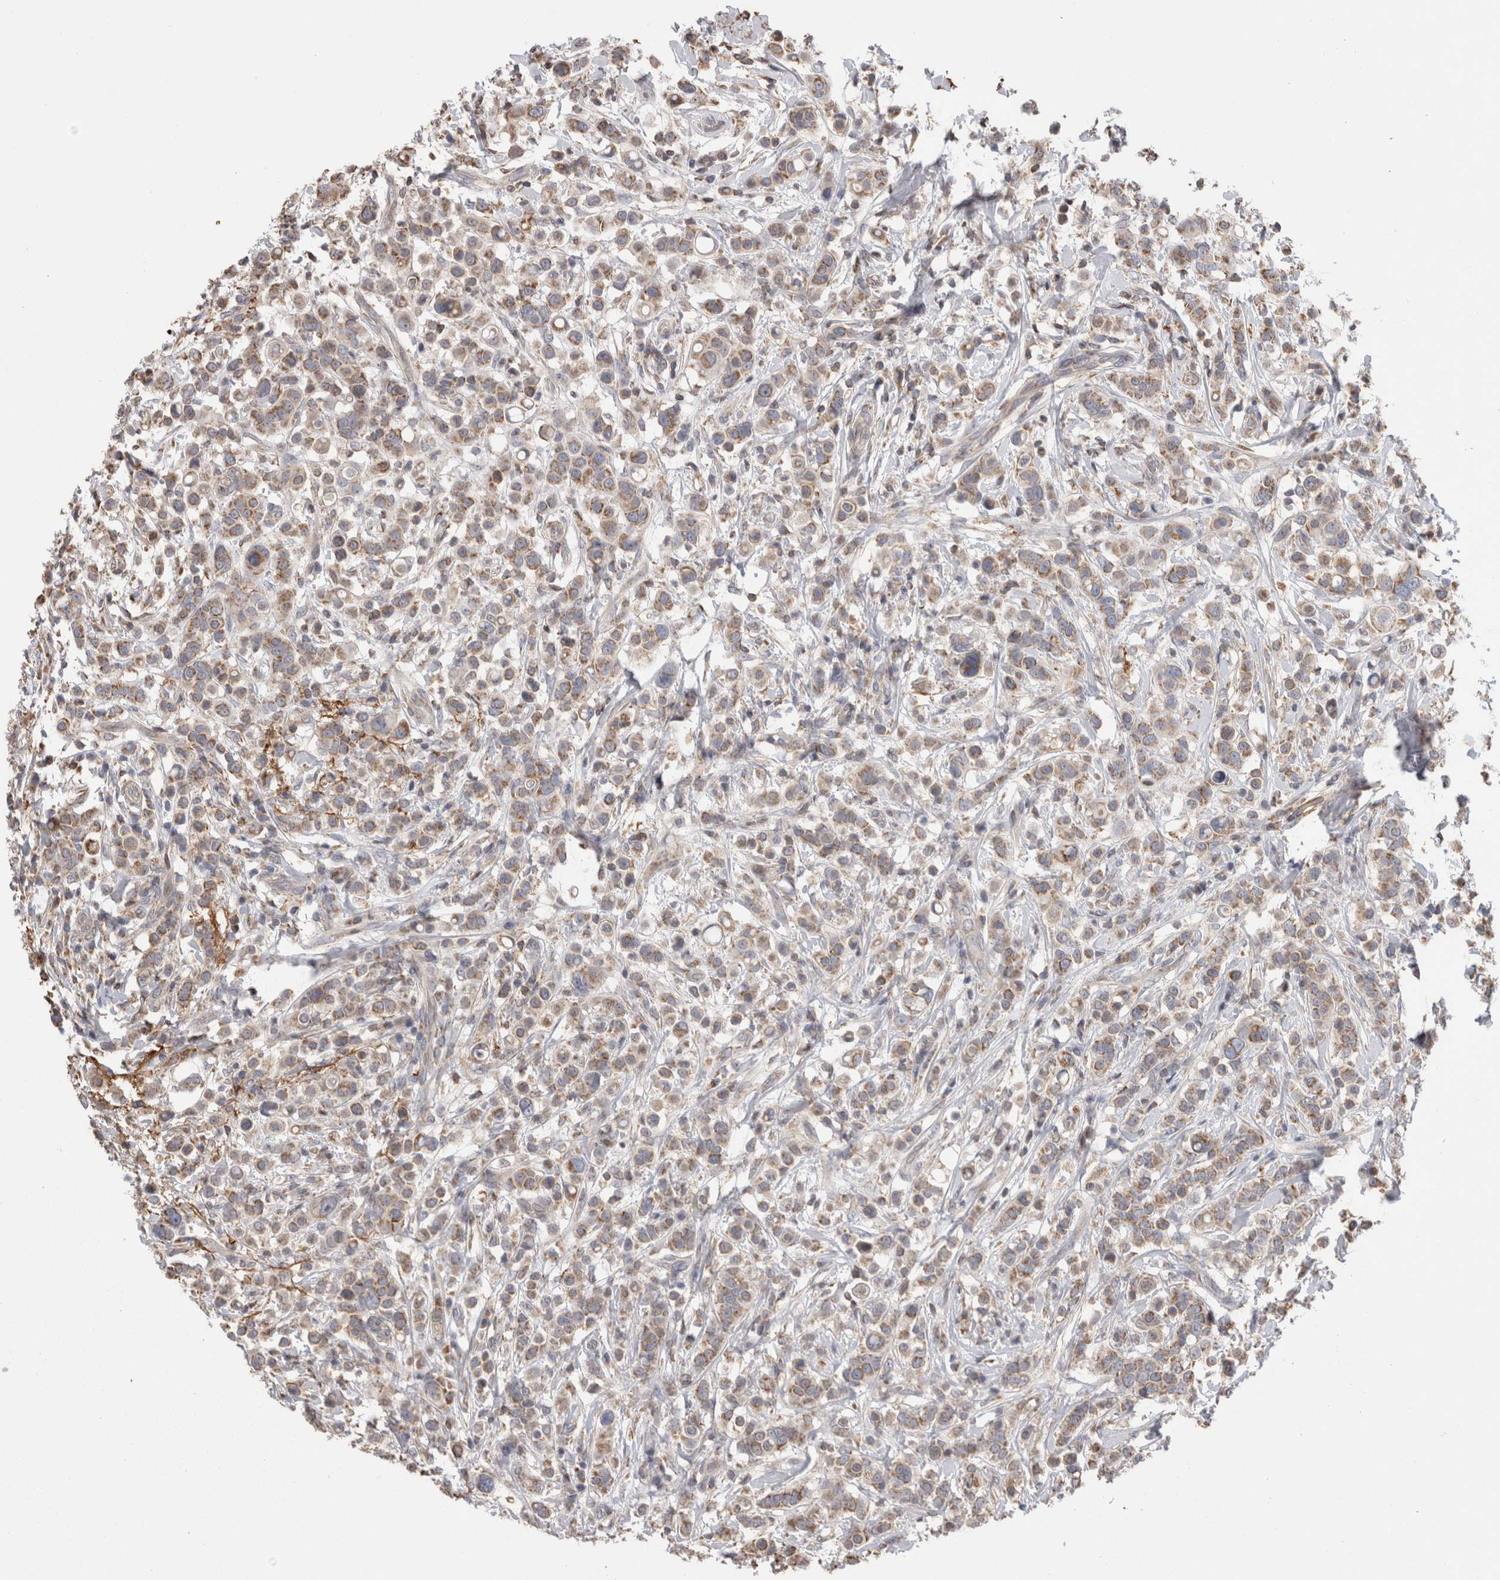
{"staining": {"intensity": "weak", "quantity": ">75%", "location": "cytoplasmic/membranous"}, "tissue": "breast cancer", "cell_type": "Tumor cells", "image_type": "cancer", "snomed": [{"axis": "morphology", "description": "Duct carcinoma"}, {"axis": "topography", "description": "Breast"}], "caption": "A photomicrograph of human invasive ductal carcinoma (breast) stained for a protein demonstrates weak cytoplasmic/membranous brown staining in tumor cells. Immunohistochemistry (ihc) stains the protein of interest in brown and the nuclei are stained blue.", "gene": "DARS2", "patient": {"sex": "female", "age": 27}}